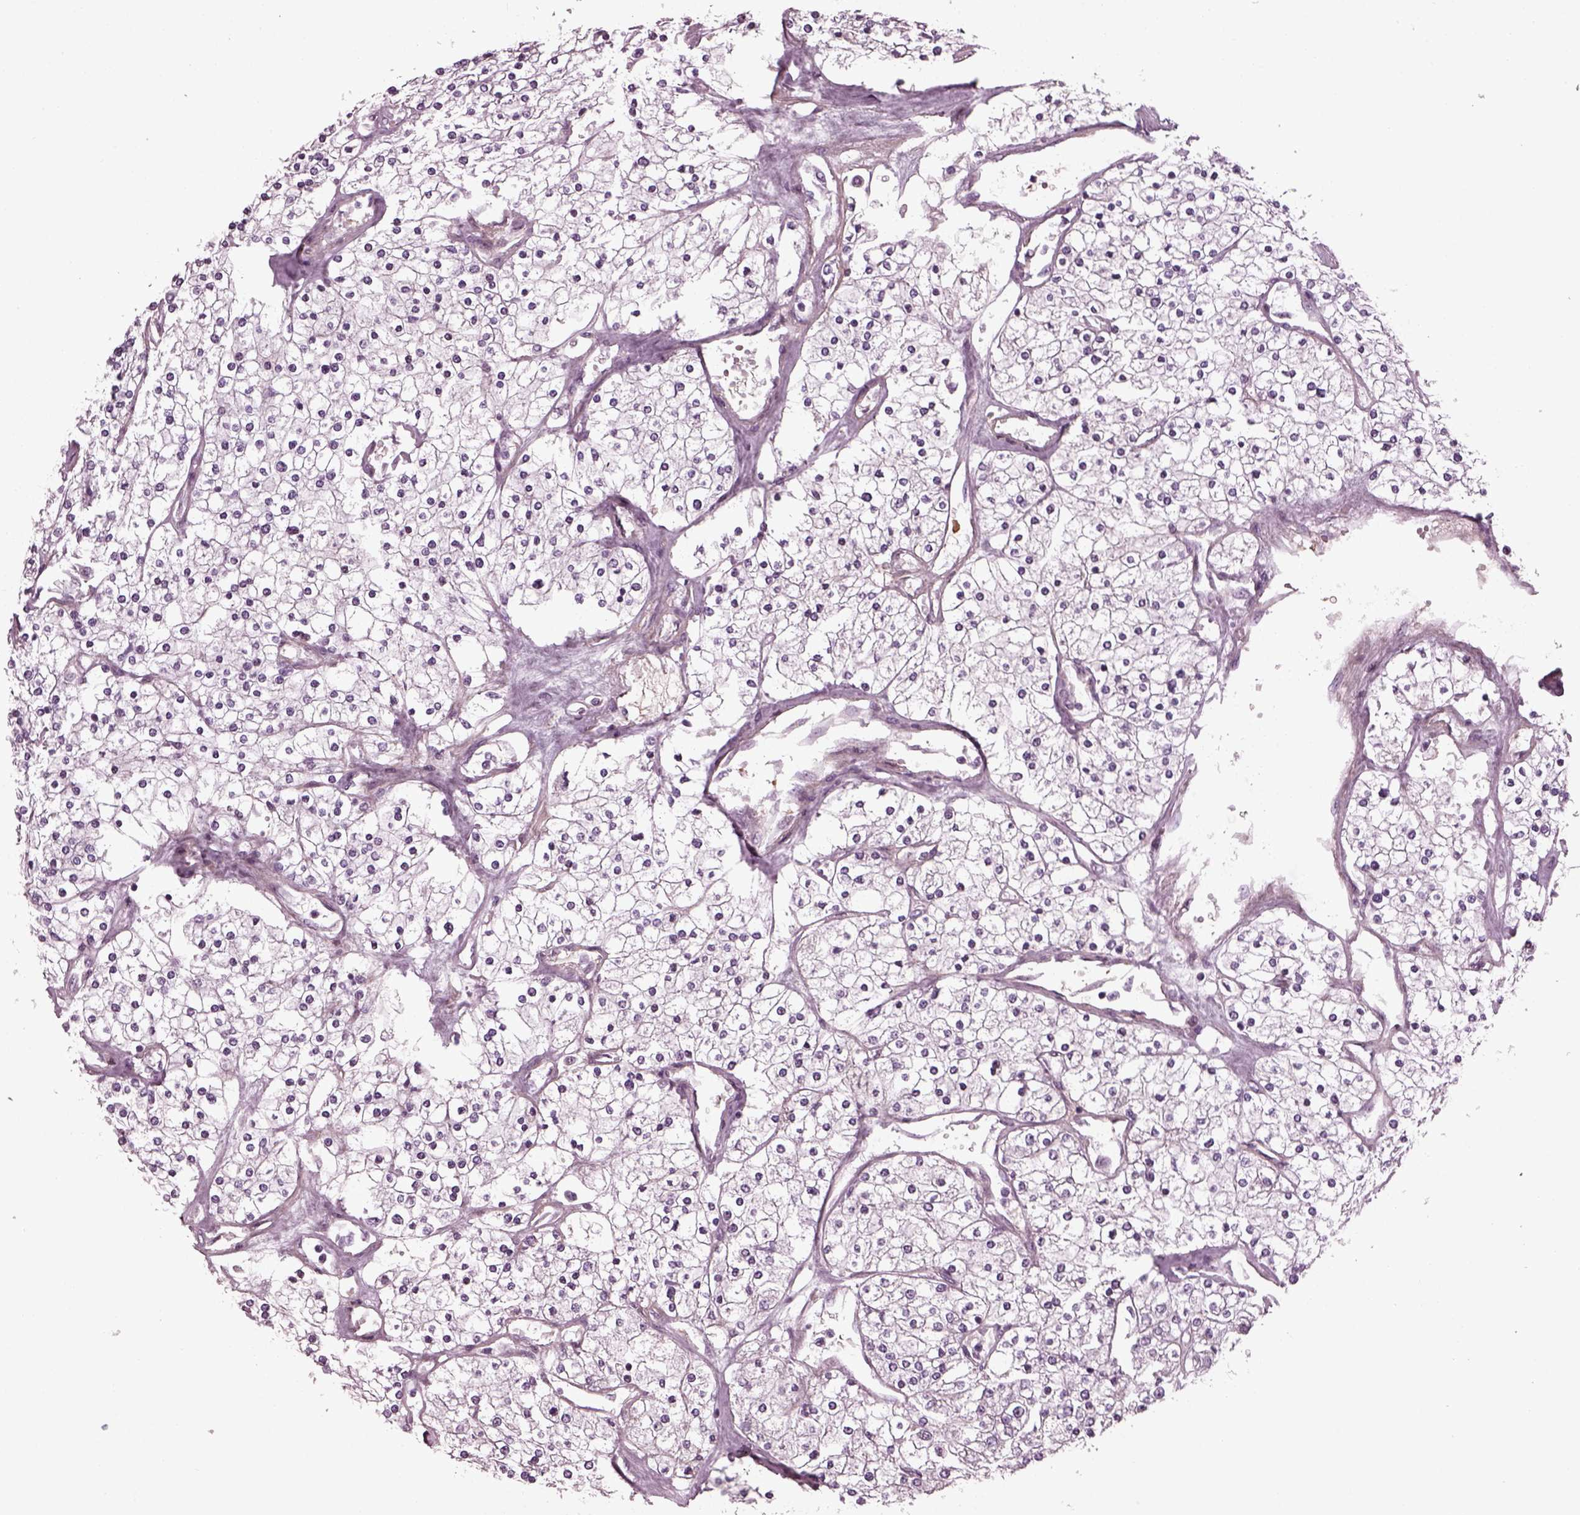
{"staining": {"intensity": "negative", "quantity": "none", "location": "none"}, "tissue": "renal cancer", "cell_type": "Tumor cells", "image_type": "cancer", "snomed": [{"axis": "morphology", "description": "Adenocarcinoma, NOS"}, {"axis": "topography", "description": "Kidney"}], "caption": "The immunohistochemistry (IHC) histopathology image has no significant positivity in tumor cells of renal cancer (adenocarcinoma) tissue.", "gene": "DPYSL5", "patient": {"sex": "male", "age": 80}}